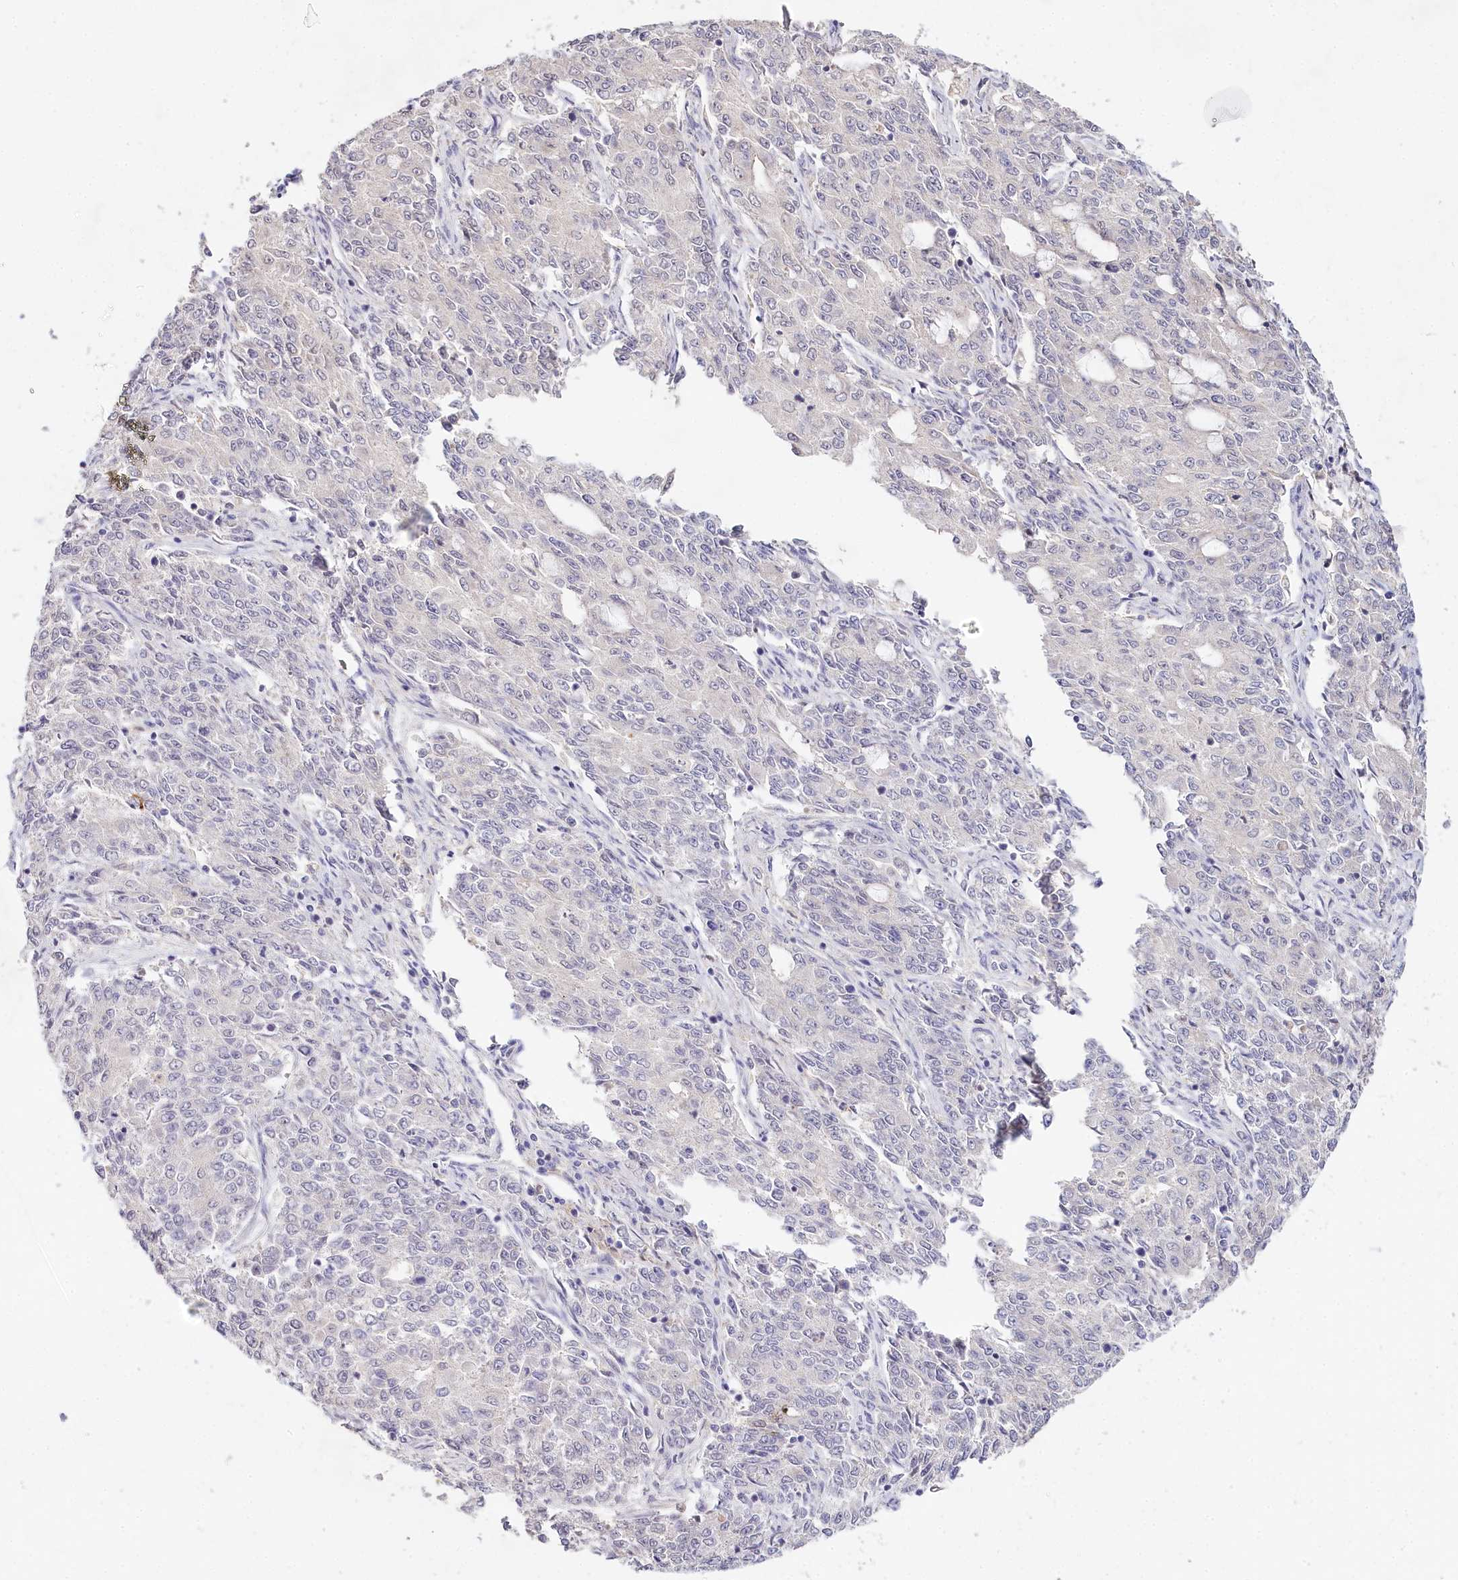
{"staining": {"intensity": "negative", "quantity": "none", "location": "none"}, "tissue": "endometrial cancer", "cell_type": "Tumor cells", "image_type": "cancer", "snomed": [{"axis": "morphology", "description": "Adenocarcinoma, NOS"}, {"axis": "topography", "description": "Endometrium"}], "caption": "Endometrial cancer (adenocarcinoma) was stained to show a protein in brown. There is no significant expression in tumor cells. (DAB IHC visualized using brightfield microscopy, high magnification).", "gene": "DAPK1", "patient": {"sex": "female", "age": 50}}